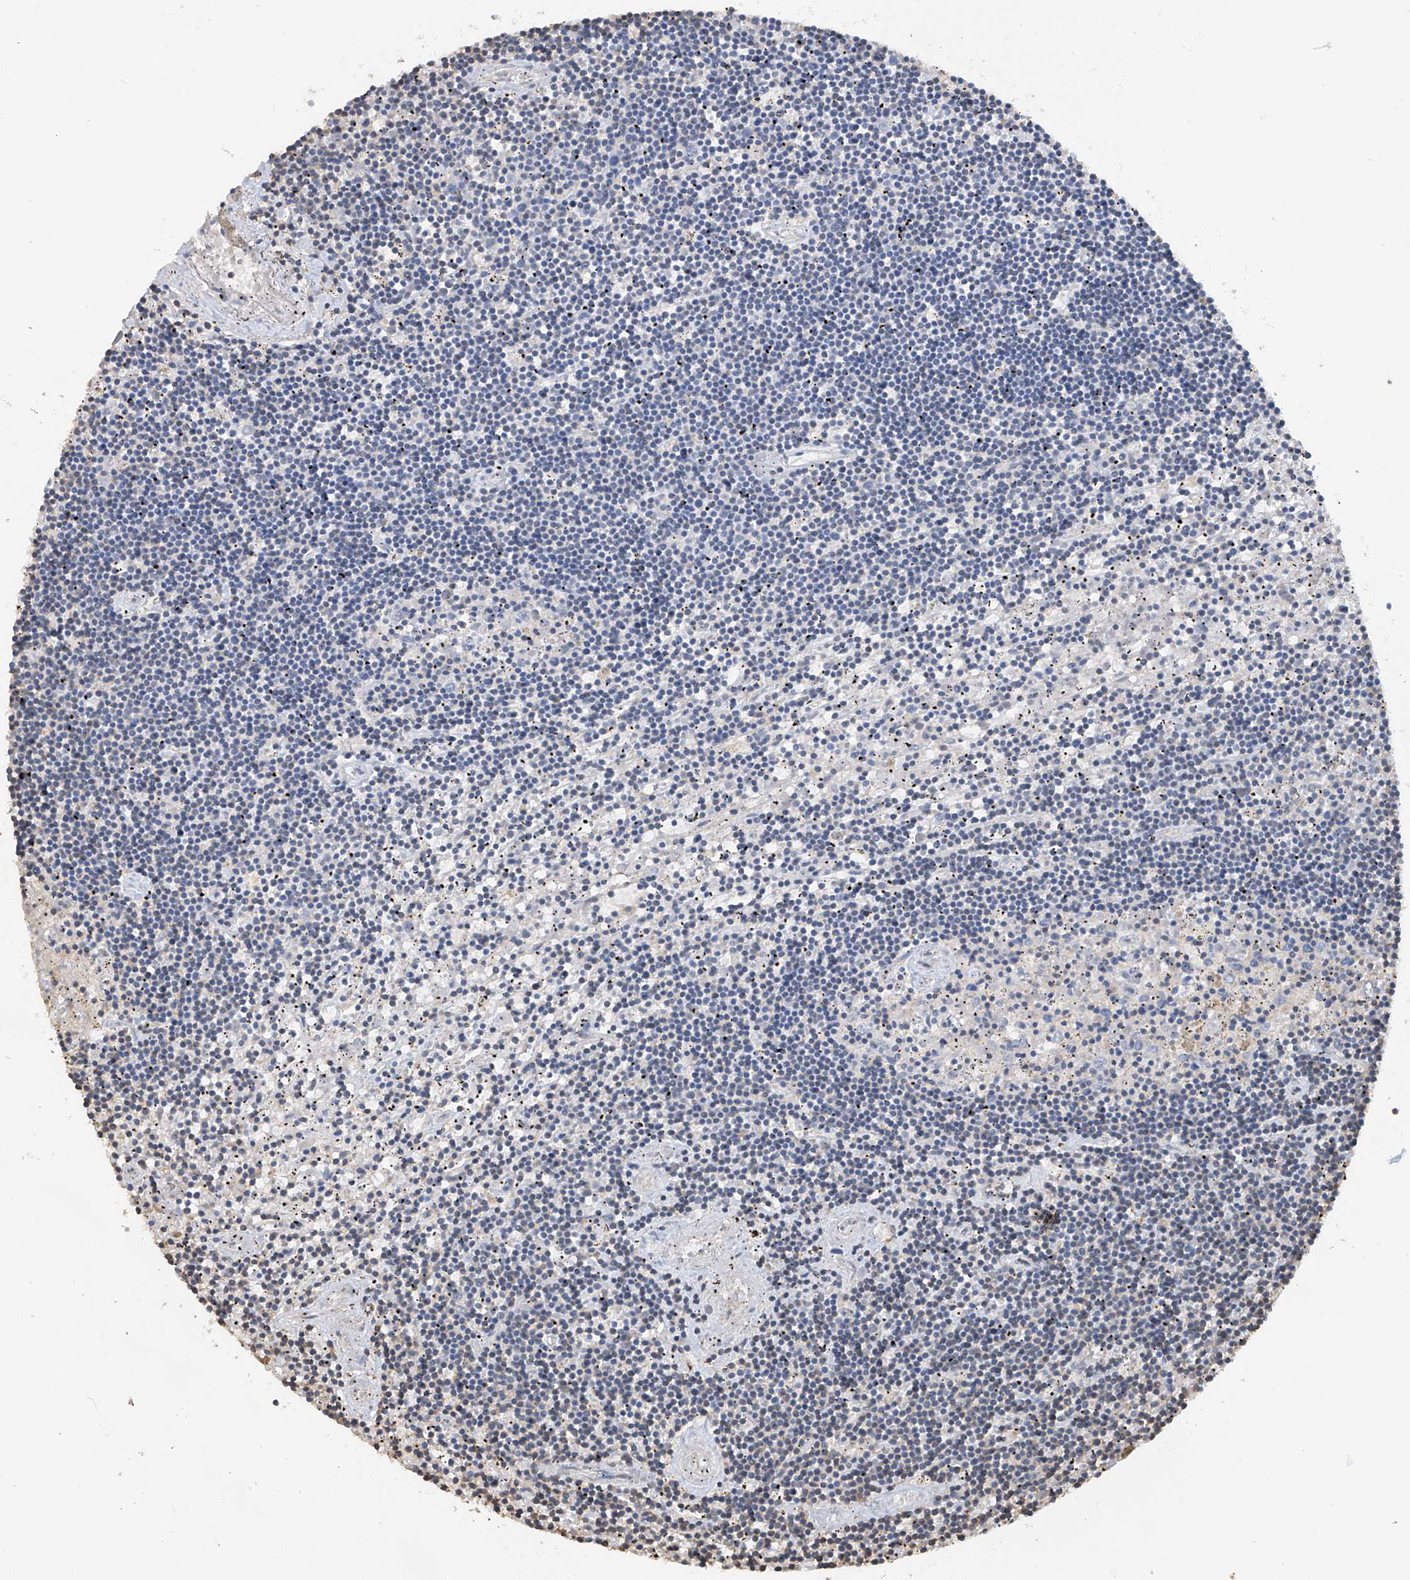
{"staining": {"intensity": "negative", "quantity": "none", "location": "none"}, "tissue": "lymphoma", "cell_type": "Tumor cells", "image_type": "cancer", "snomed": [{"axis": "morphology", "description": "Malignant lymphoma, non-Hodgkin's type, Low grade"}, {"axis": "topography", "description": "Spleen"}], "caption": "Immunohistochemical staining of human lymphoma shows no significant expression in tumor cells.", "gene": "PMM1", "patient": {"sex": "male", "age": 76}}